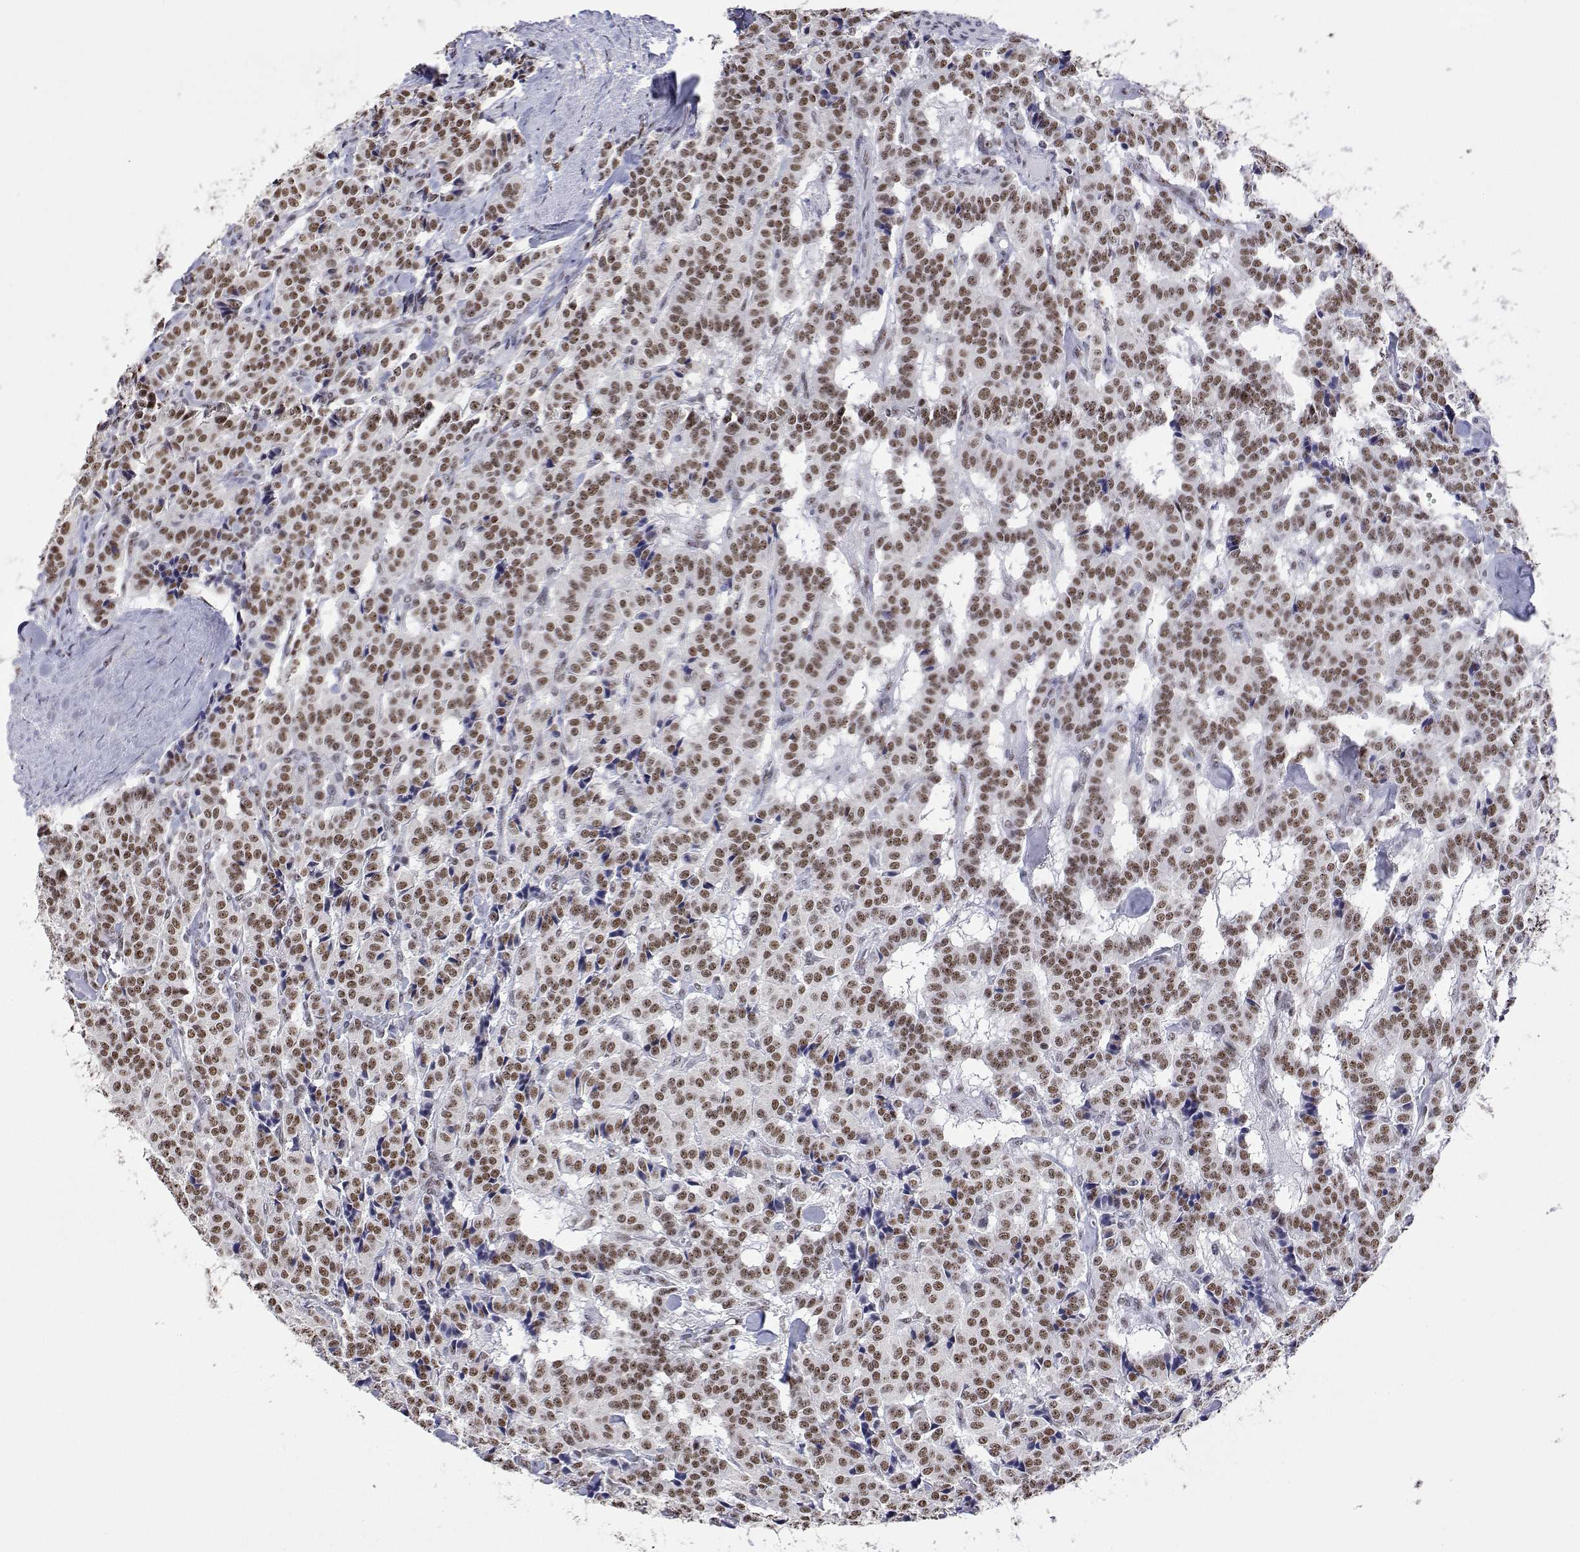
{"staining": {"intensity": "moderate", "quantity": ">75%", "location": "nuclear"}, "tissue": "carcinoid", "cell_type": "Tumor cells", "image_type": "cancer", "snomed": [{"axis": "morphology", "description": "Normal tissue, NOS"}, {"axis": "morphology", "description": "Carcinoid, malignant, NOS"}, {"axis": "topography", "description": "Lung"}], "caption": "Immunohistochemical staining of human carcinoid (malignant) demonstrates medium levels of moderate nuclear staining in about >75% of tumor cells.", "gene": "ADAR", "patient": {"sex": "female", "age": 46}}